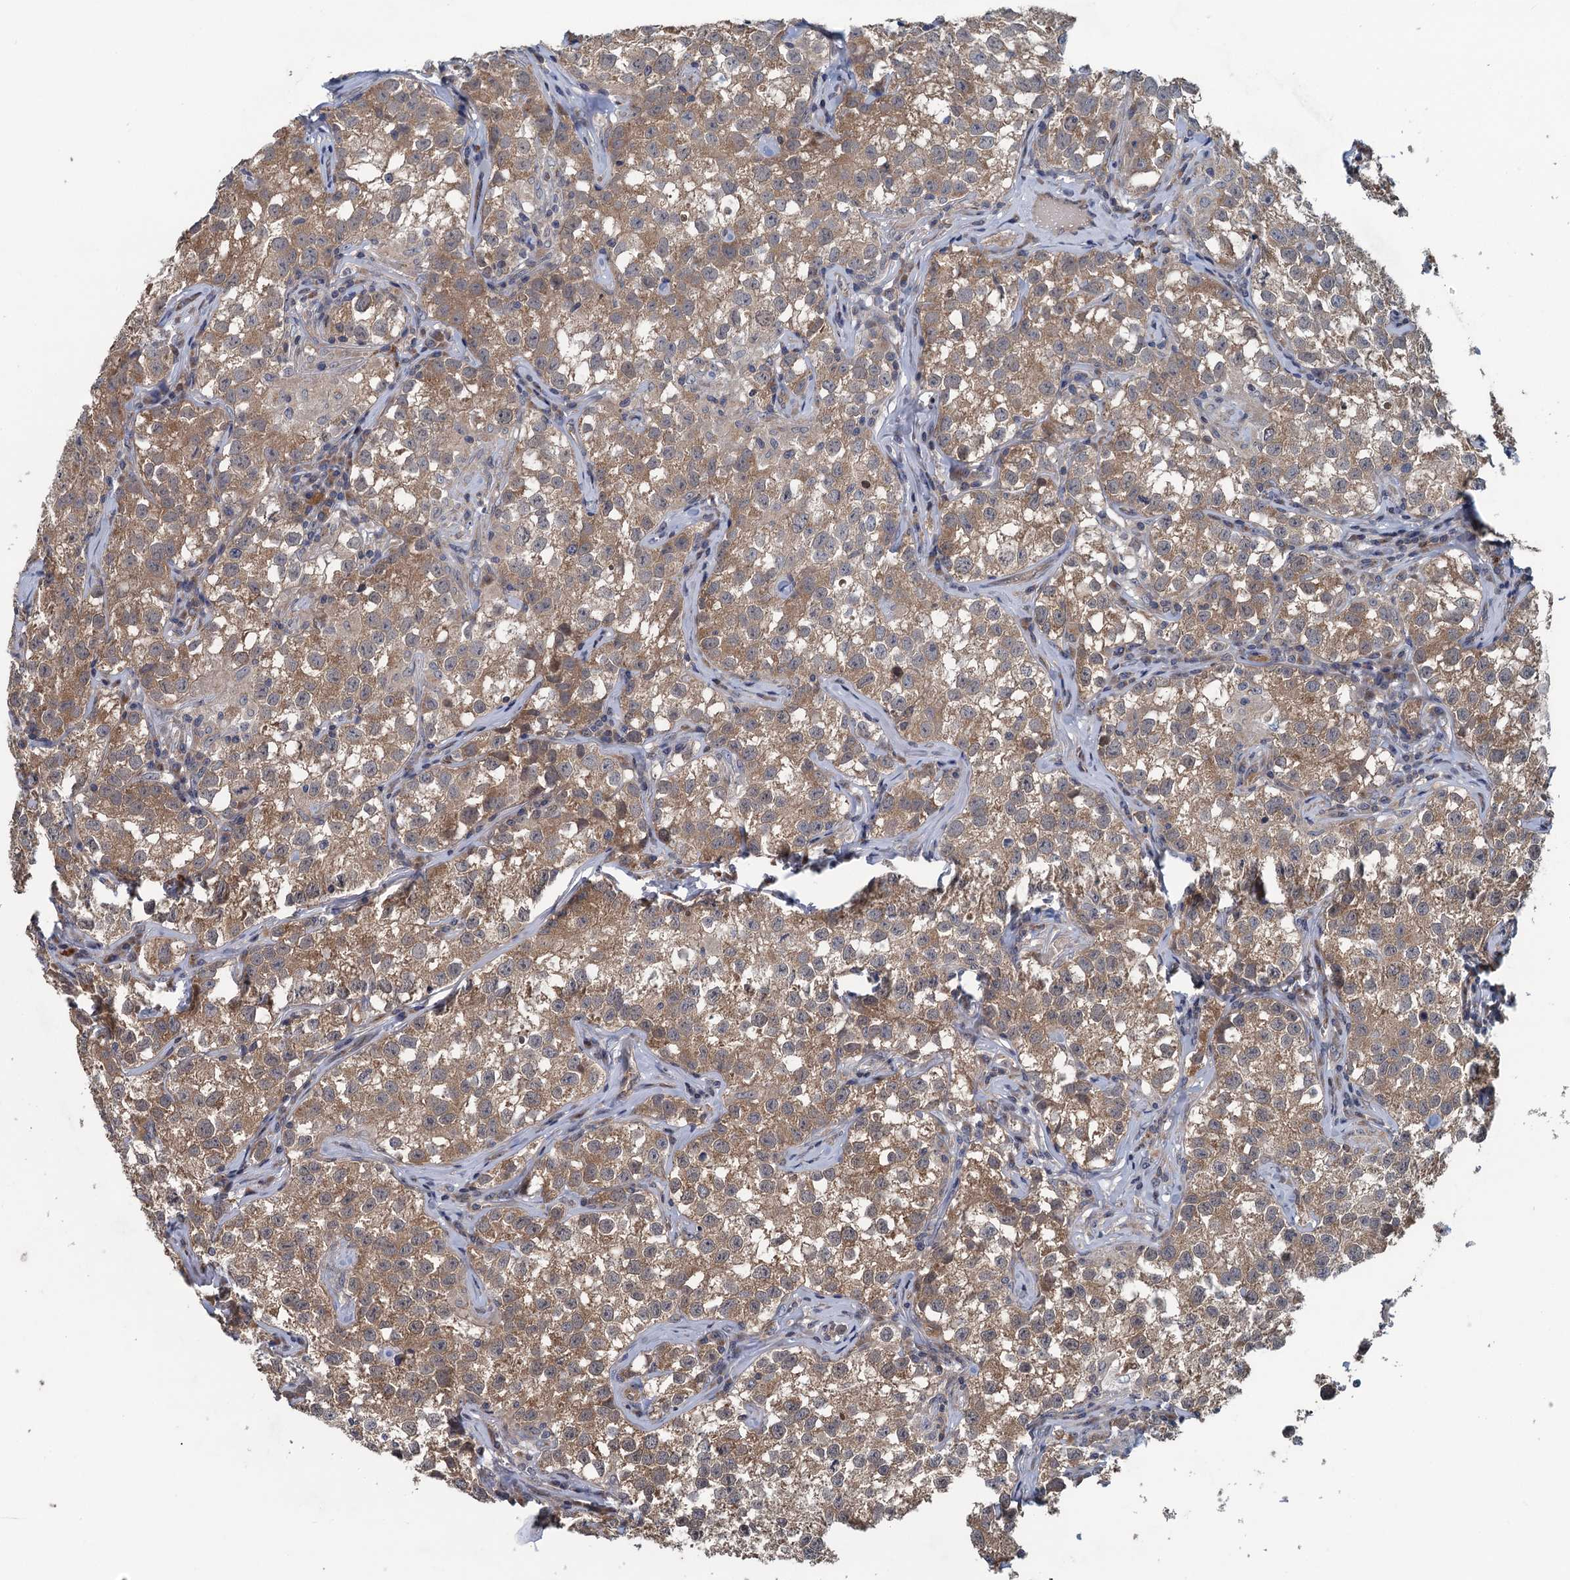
{"staining": {"intensity": "moderate", "quantity": ">75%", "location": "cytoplasmic/membranous"}, "tissue": "testis cancer", "cell_type": "Tumor cells", "image_type": "cancer", "snomed": [{"axis": "morphology", "description": "Seminoma, NOS"}, {"axis": "morphology", "description": "Carcinoma, Embryonal, NOS"}, {"axis": "topography", "description": "Testis"}], "caption": "Approximately >75% of tumor cells in testis cancer reveal moderate cytoplasmic/membranous protein expression as visualized by brown immunohistochemical staining.", "gene": "KBTBD8", "patient": {"sex": "male", "age": 43}}